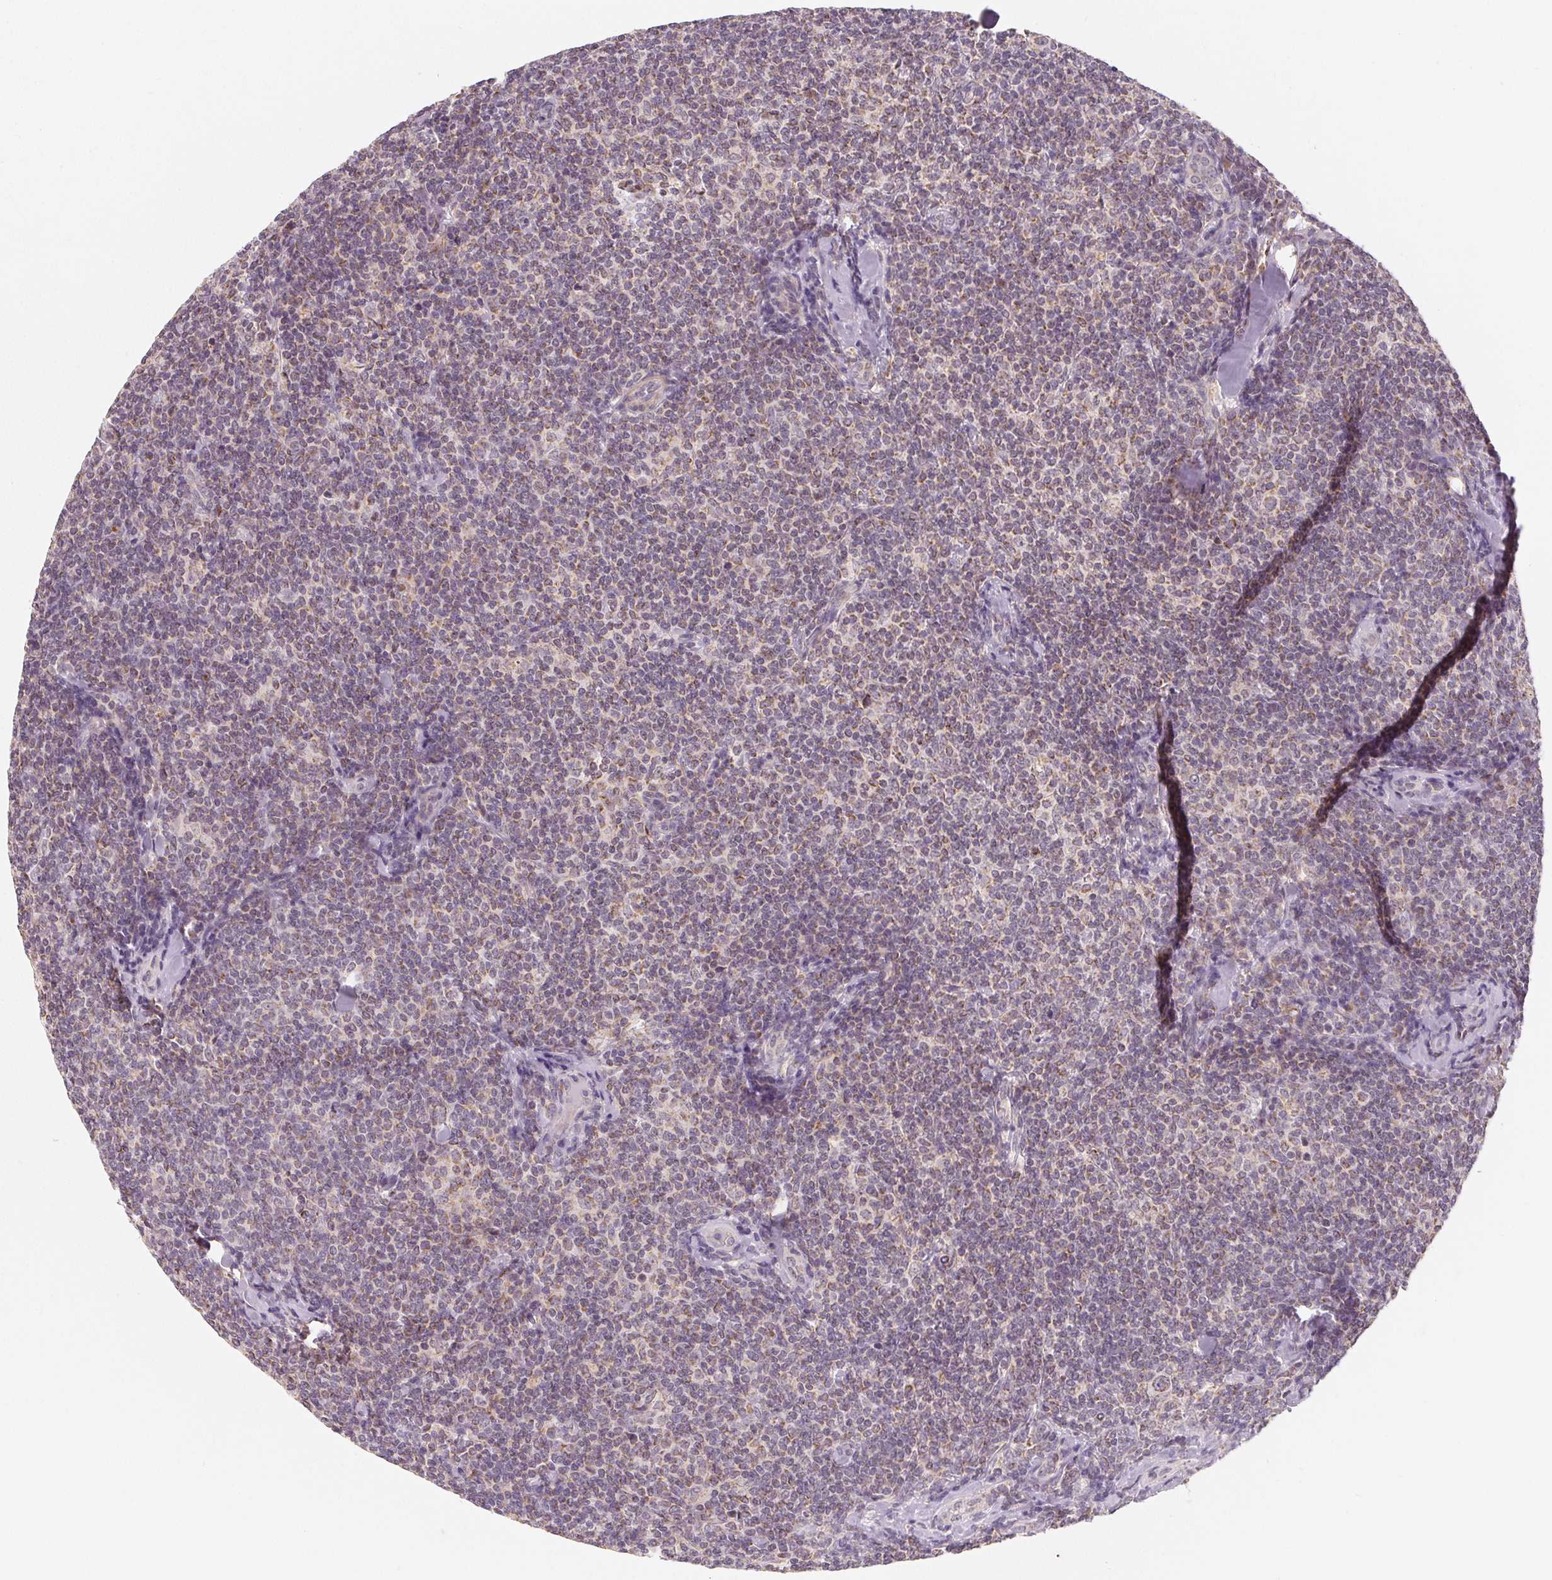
{"staining": {"intensity": "weak", "quantity": "25%-75%", "location": "cytoplasmic/membranous"}, "tissue": "lymphoma", "cell_type": "Tumor cells", "image_type": "cancer", "snomed": [{"axis": "morphology", "description": "Malignant lymphoma, non-Hodgkin's type, Low grade"}, {"axis": "topography", "description": "Lymph node"}], "caption": "A low amount of weak cytoplasmic/membranous expression is seen in about 25%-75% of tumor cells in malignant lymphoma, non-Hodgkin's type (low-grade) tissue.", "gene": "GHITM", "patient": {"sex": "female", "age": 56}}